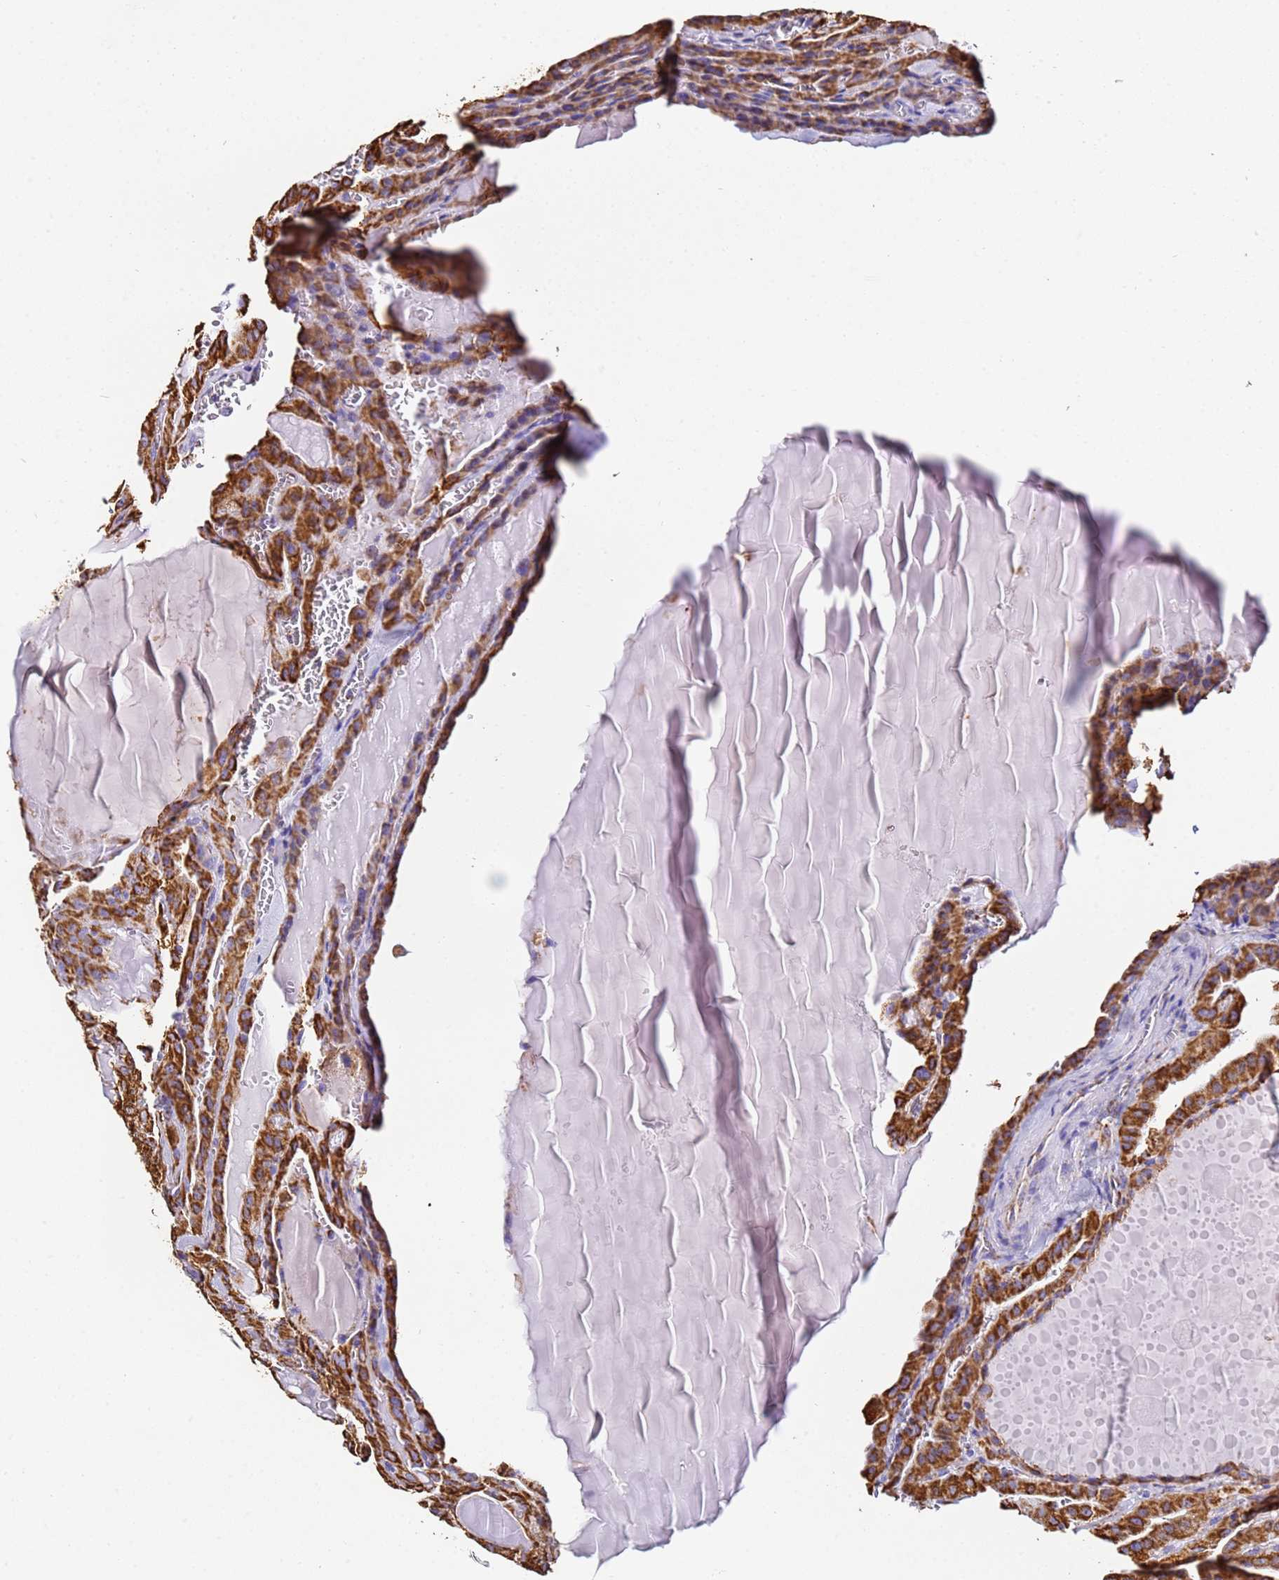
{"staining": {"intensity": "strong", "quantity": ">75%", "location": "cytoplasmic/membranous"}, "tissue": "thyroid cancer", "cell_type": "Tumor cells", "image_type": "cancer", "snomed": [{"axis": "morphology", "description": "Papillary adenocarcinoma, NOS"}, {"axis": "topography", "description": "Thyroid gland"}], "caption": "Immunohistochemistry (DAB (3,3'-diaminobenzidine)) staining of human thyroid papillary adenocarcinoma displays strong cytoplasmic/membranous protein positivity in about >75% of tumor cells. The staining was performed using DAB (3,3'-diaminobenzidine) to visualize the protein expression in brown, while the nuclei were stained in blue with hematoxylin (Magnification: 20x).", "gene": "PHB2", "patient": {"sex": "male", "age": 52}}